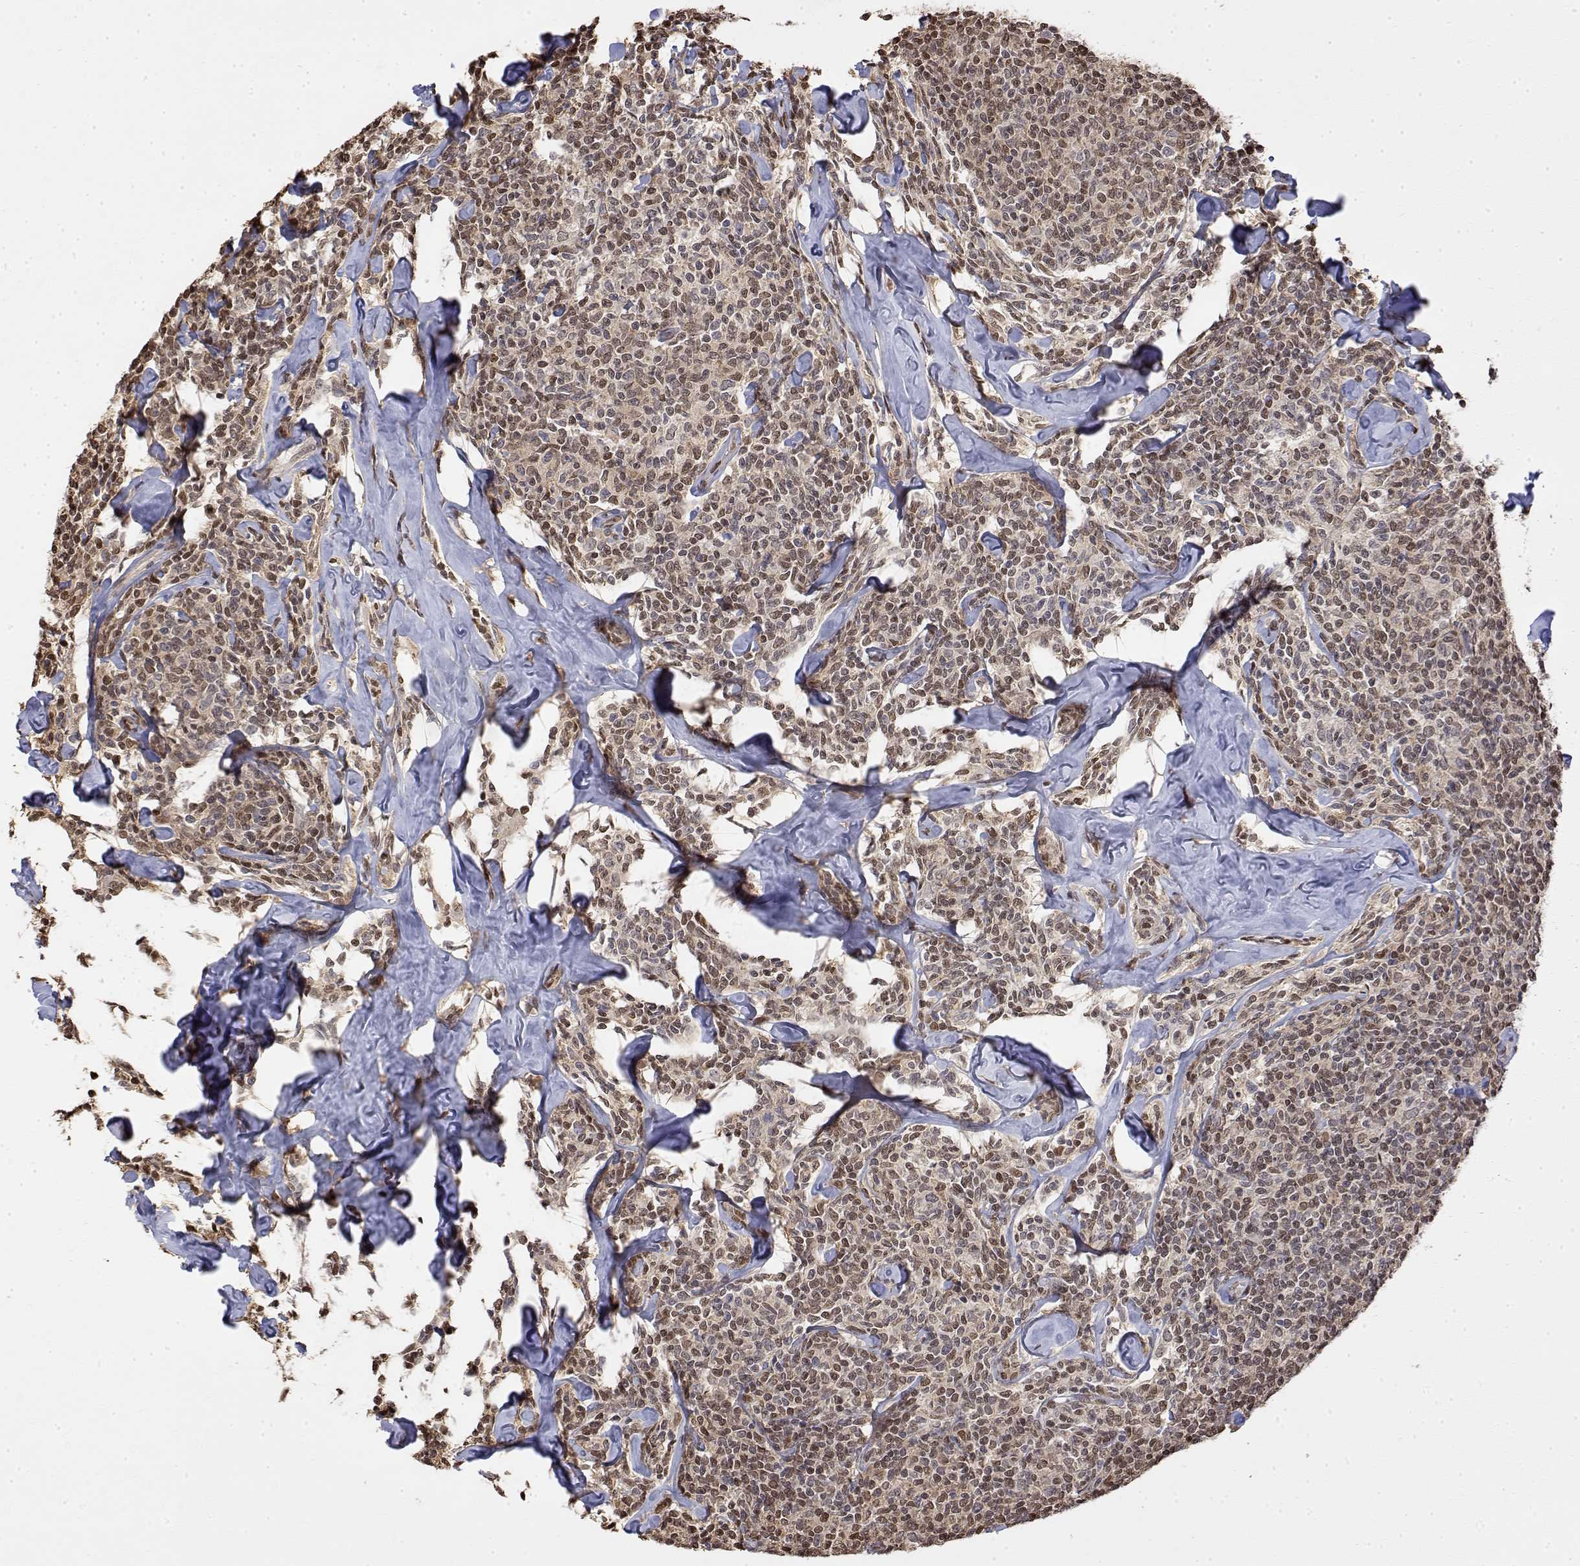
{"staining": {"intensity": "moderate", "quantity": "25%-75%", "location": "nuclear"}, "tissue": "lymphoma", "cell_type": "Tumor cells", "image_type": "cancer", "snomed": [{"axis": "morphology", "description": "Malignant lymphoma, non-Hodgkin's type, Low grade"}, {"axis": "topography", "description": "Lymph node"}], "caption": "High-power microscopy captured an IHC image of low-grade malignant lymphoma, non-Hodgkin's type, revealing moderate nuclear expression in approximately 25%-75% of tumor cells.", "gene": "TPI1", "patient": {"sex": "female", "age": 56}}